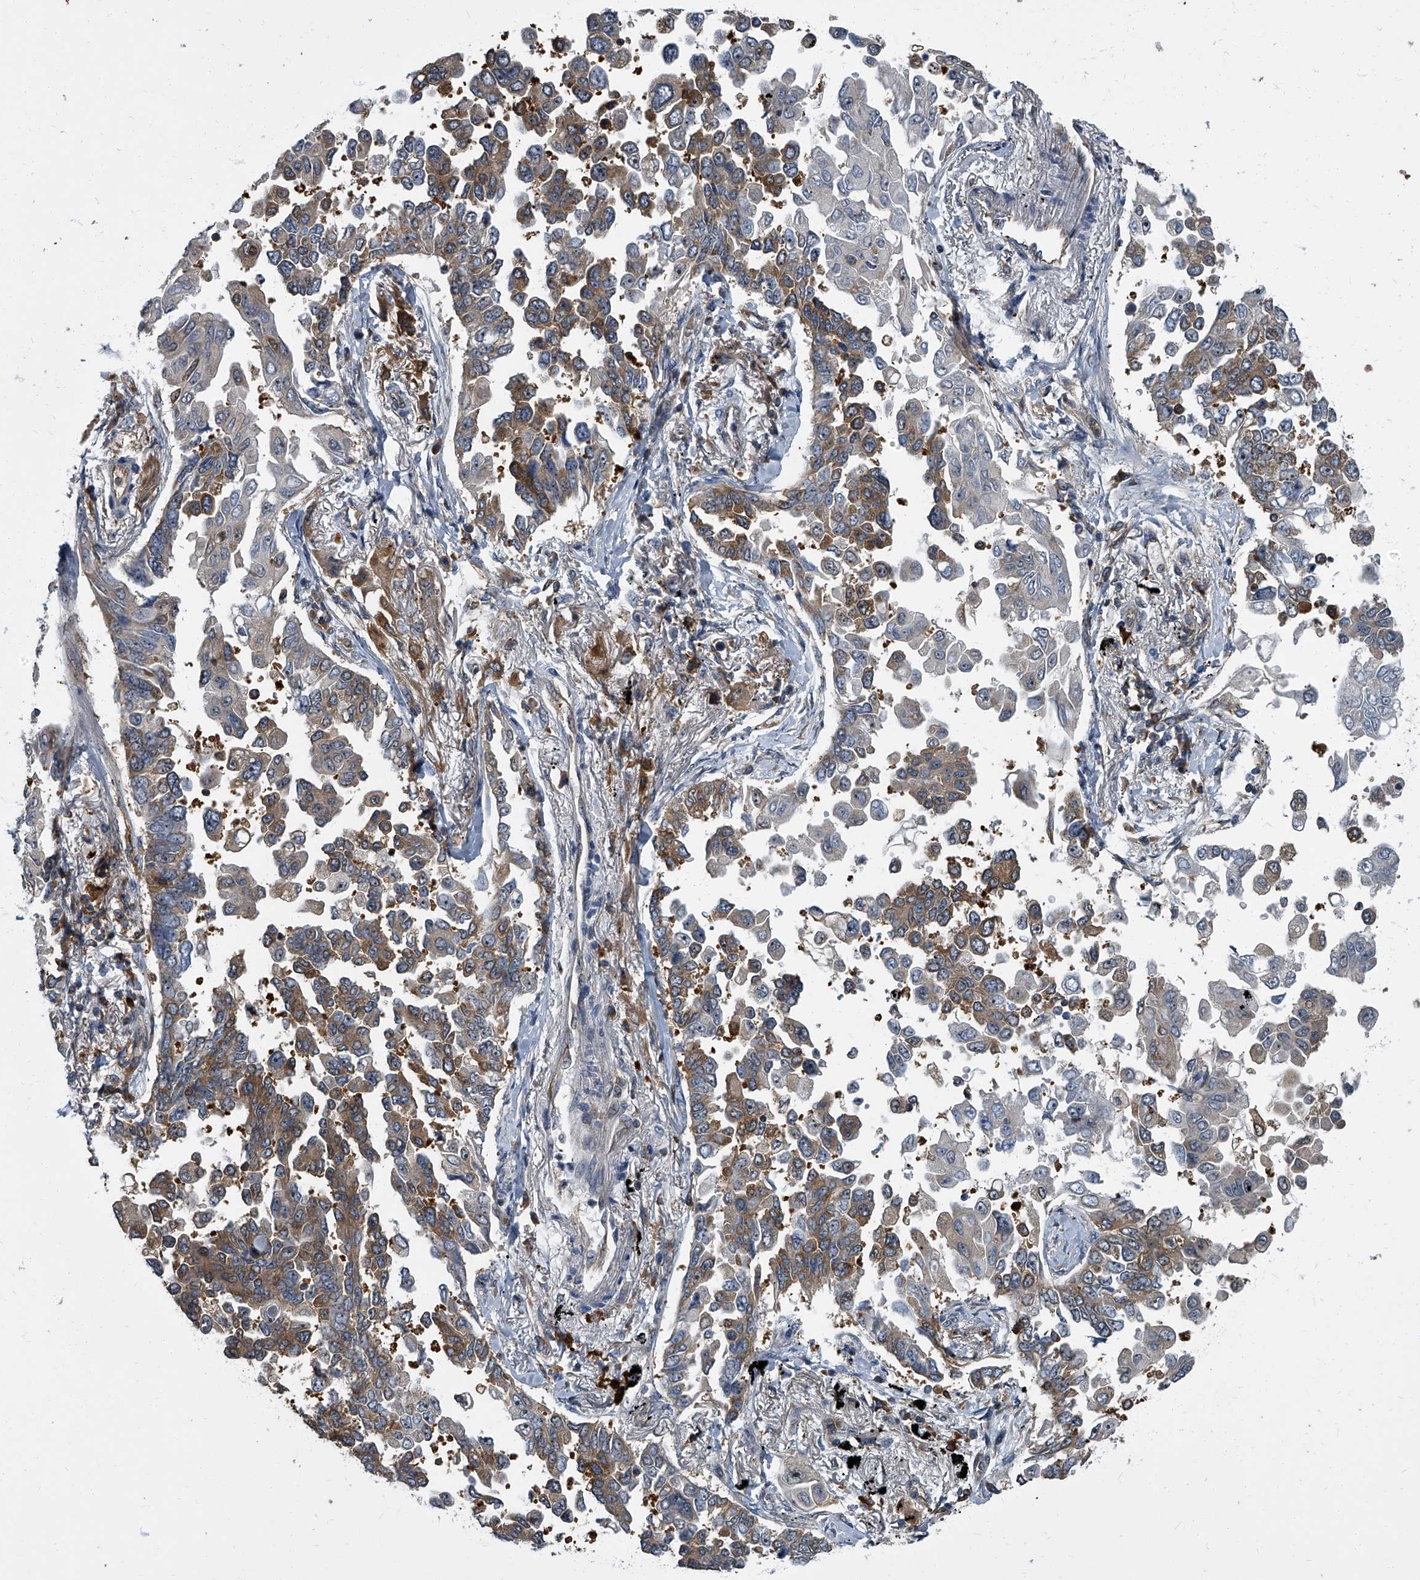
{"staining": {"intensity": "moderate", "quantity": "<25%", "location": "cytoplasmic/membranous"}, "tissue": "lung cancer", "cell_type": "Tumor cells", "image_type": "cancer", "snomed": [{"axis": "morphology", "description": "Adenocarcinoma, NOS"}, {"axis": "topography", "description": "Lung"}], "caption": "Immunohistochemical staining of lung cancer (adenocarcinoma) reveals low levels of moderate cytoplasmic/membranous protein positivity in approximately <25% of tumor cells.", "gene": "CDV3", "patient": {"sex": "female", "age": 67}}